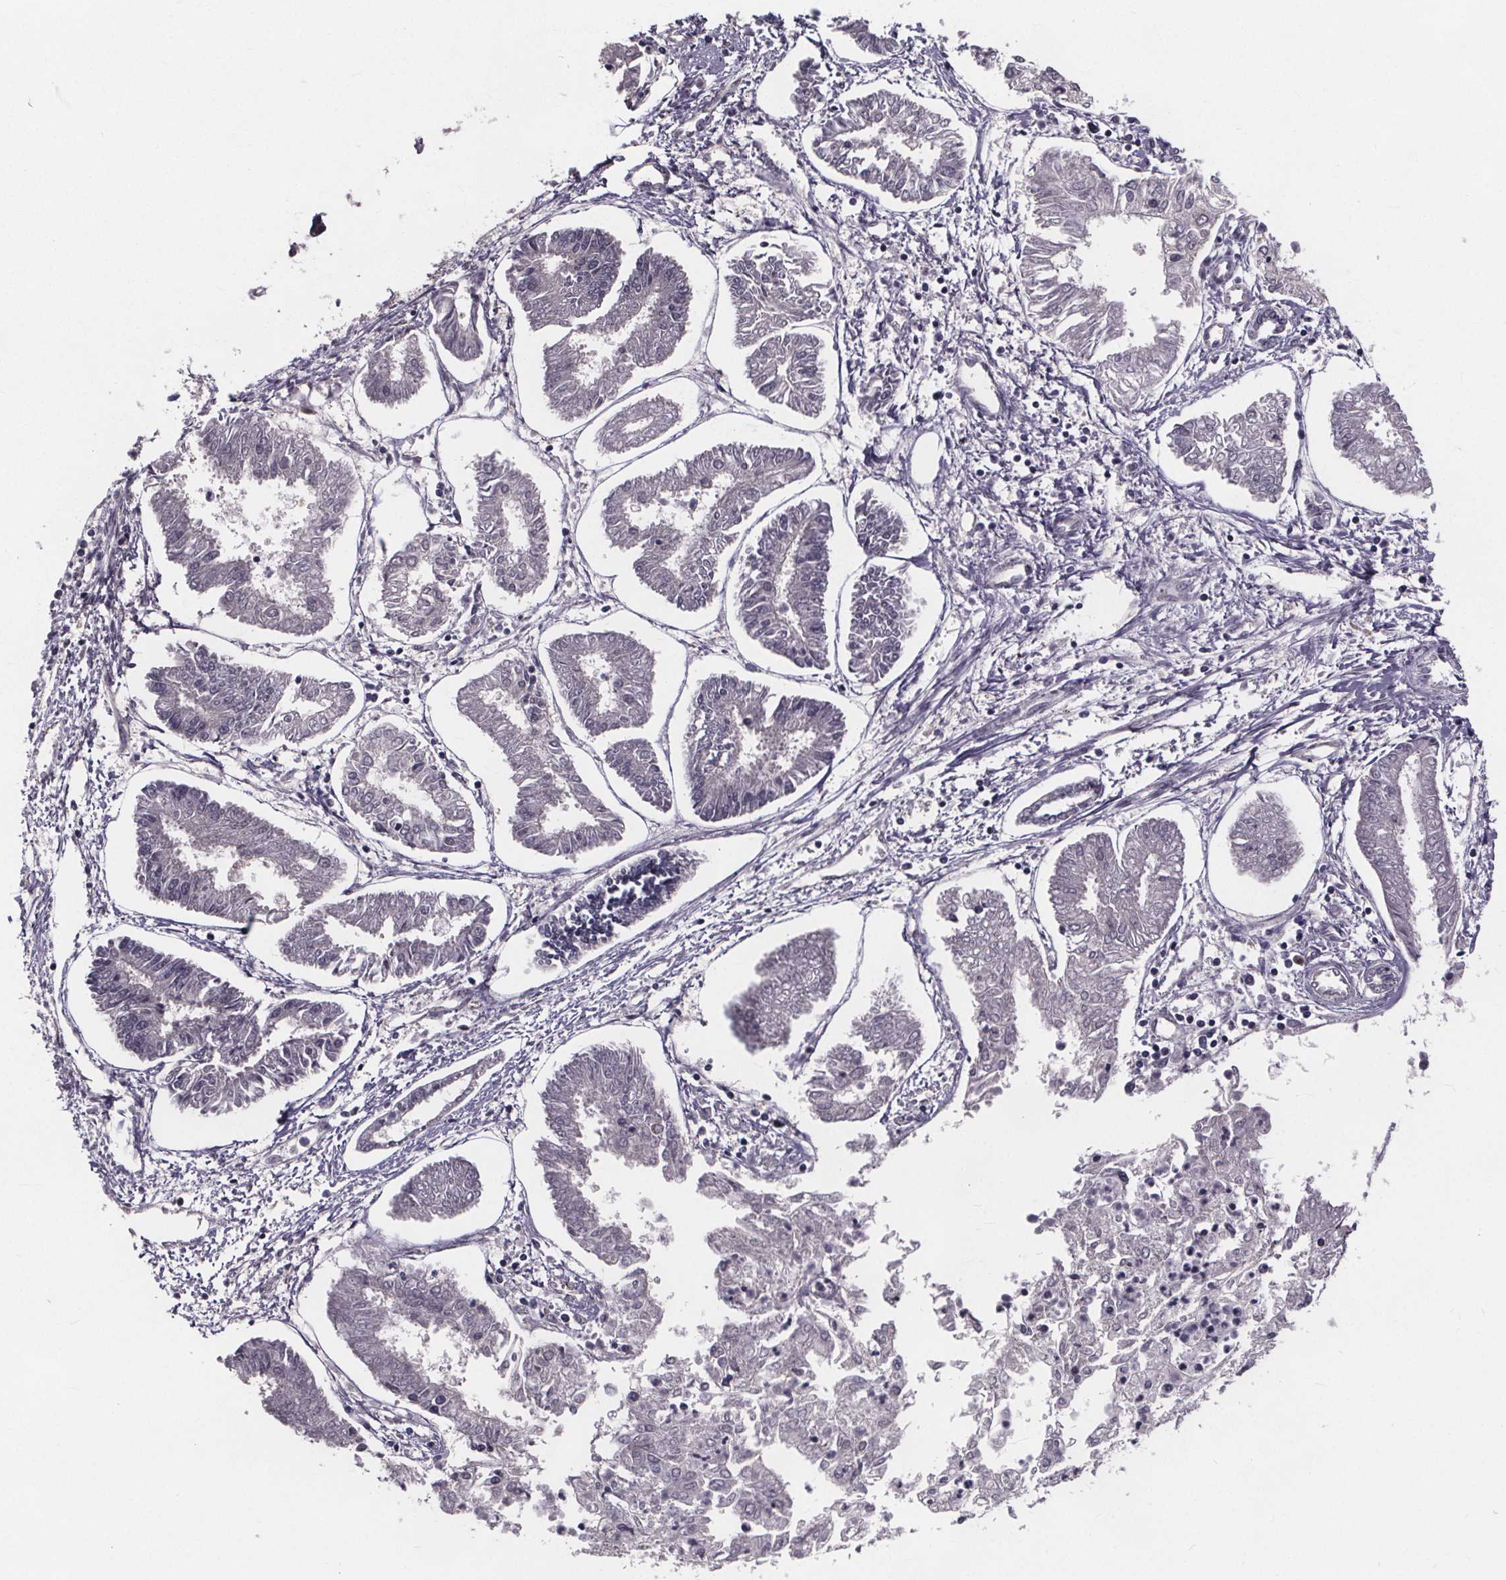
{"staining": {"intensity": "negative", "quantity": "none", "location": "none"}, "tissue": "endometrial cancer", "cell_type": "Tumor cells", "image_type": "cancer", "snomed": [{"axis": "morphology", "description": "Adenocarcinoma, NOS"}, {"axis": "topography", "description": "Endometrium"}], "caption": "IHC of endometrial cancer (adenocarcinoma) shows no expression in tumor cells.", "gene": "FAM181B", "patient": {"sex": "female", "age": 68}}